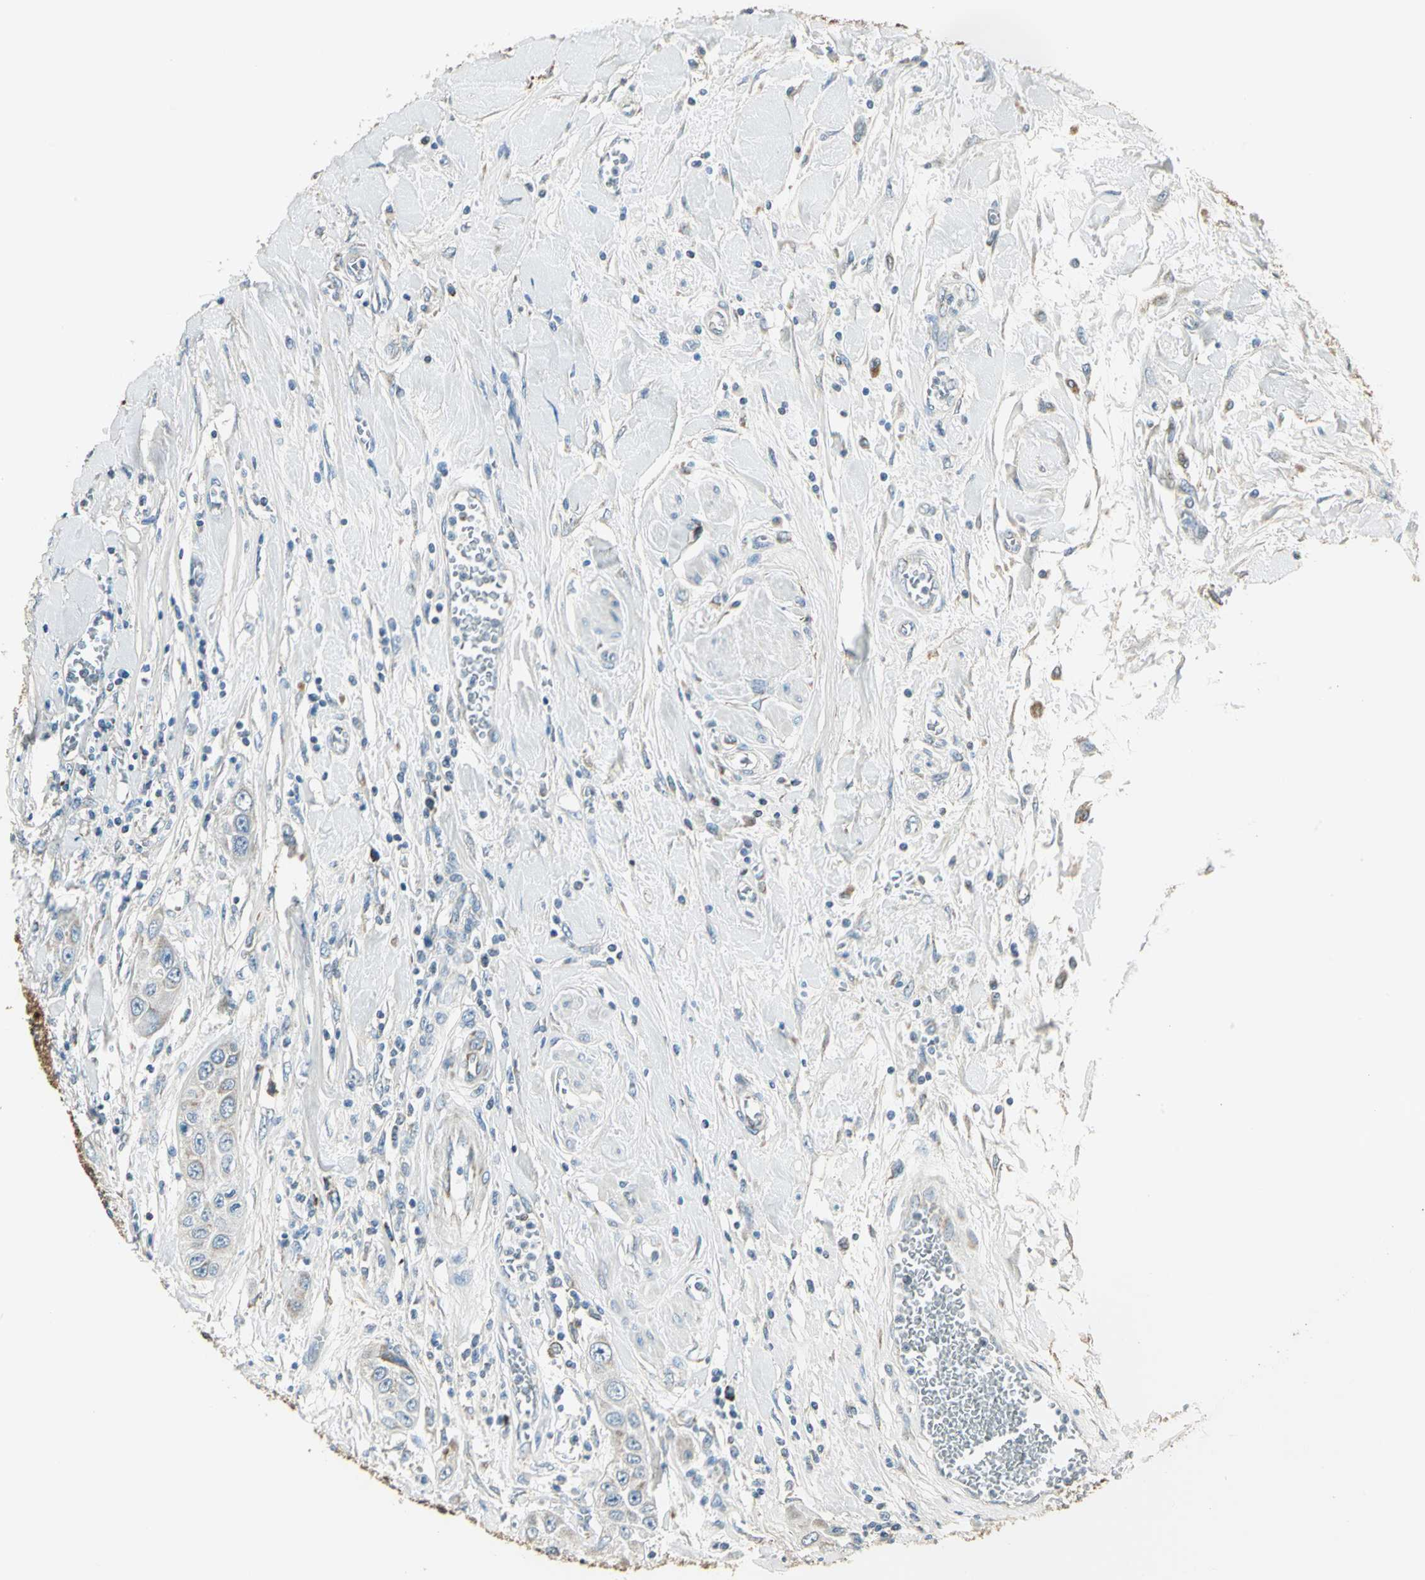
{"staining": {"intensity": "weak", "quantity": "<25%", "location": "cytoplasmic/membranous"}, "tissue": "pancreatic cancer", "cell_type": "Tumor cells", "image_type": "cancer", "snomed": [{"axis": "morphology", "description": "Adenocarcinoma, NOS"}, {"axis": "topography", "description": "Pancreas"}], "caption": "A micrograph of pancreatic cancer (adenocarcinoma) stained for a protein displays no brown staining in tumor cells.", "gene": "ACADM", "patient": {"sex": "female", "age": 70}}